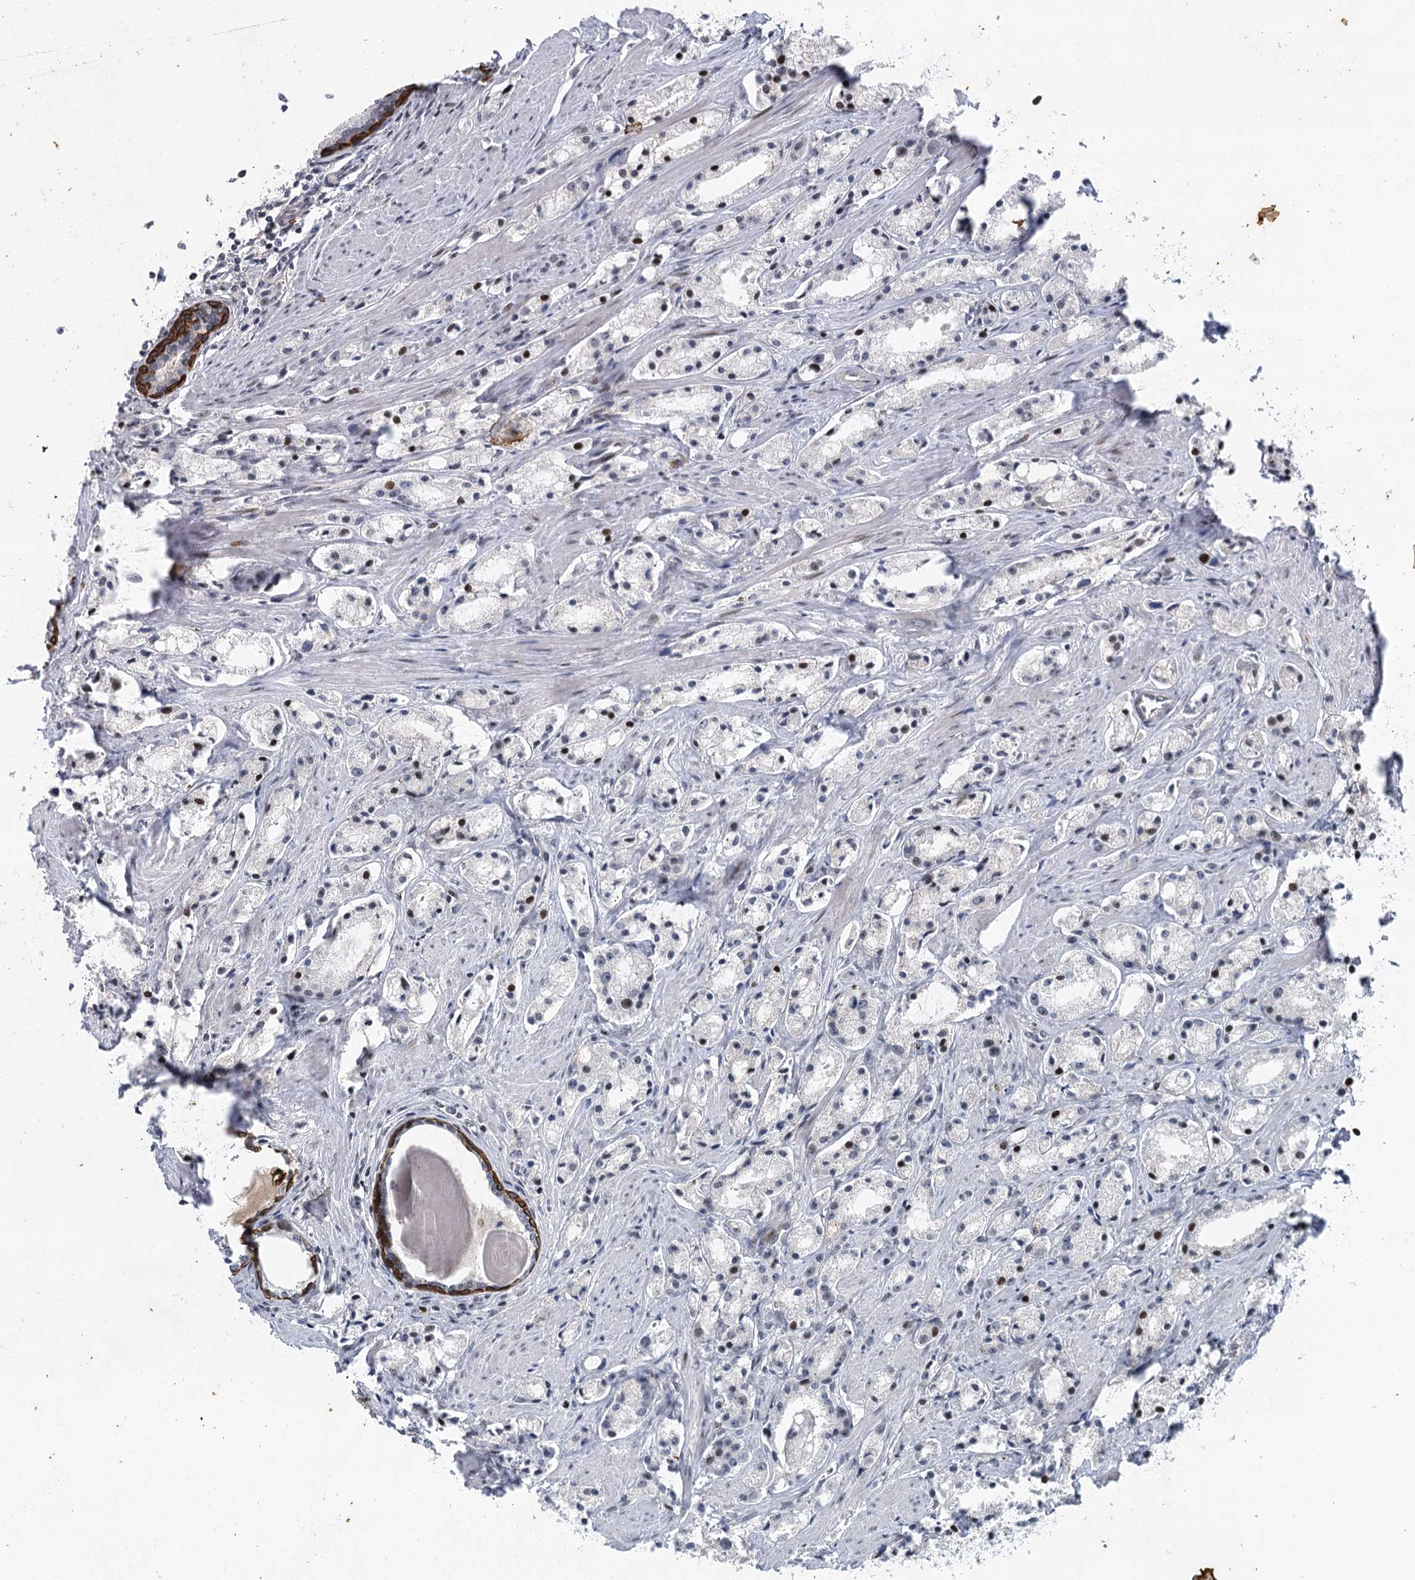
{"staining": {"intensity": "negative", "quantity": "none", "location": "none"}, "tissue": "prostate cancer", "cell_type": "Tumor cells", "image_type": "cancer", "snomed": [{"axis": "morphology", "description": "Adenocarcinoma, High grade"}, {"axis": "topography", "description": "Prostate"}], "caption": "High power microscopy histopathology image of an IHC photomicrograph of prostate adenocarcinoma (high-grade), revealing no significant staining in tumor cells.", "gene": "IL11RA", "patient": {"sex": "male", "age": 66}}